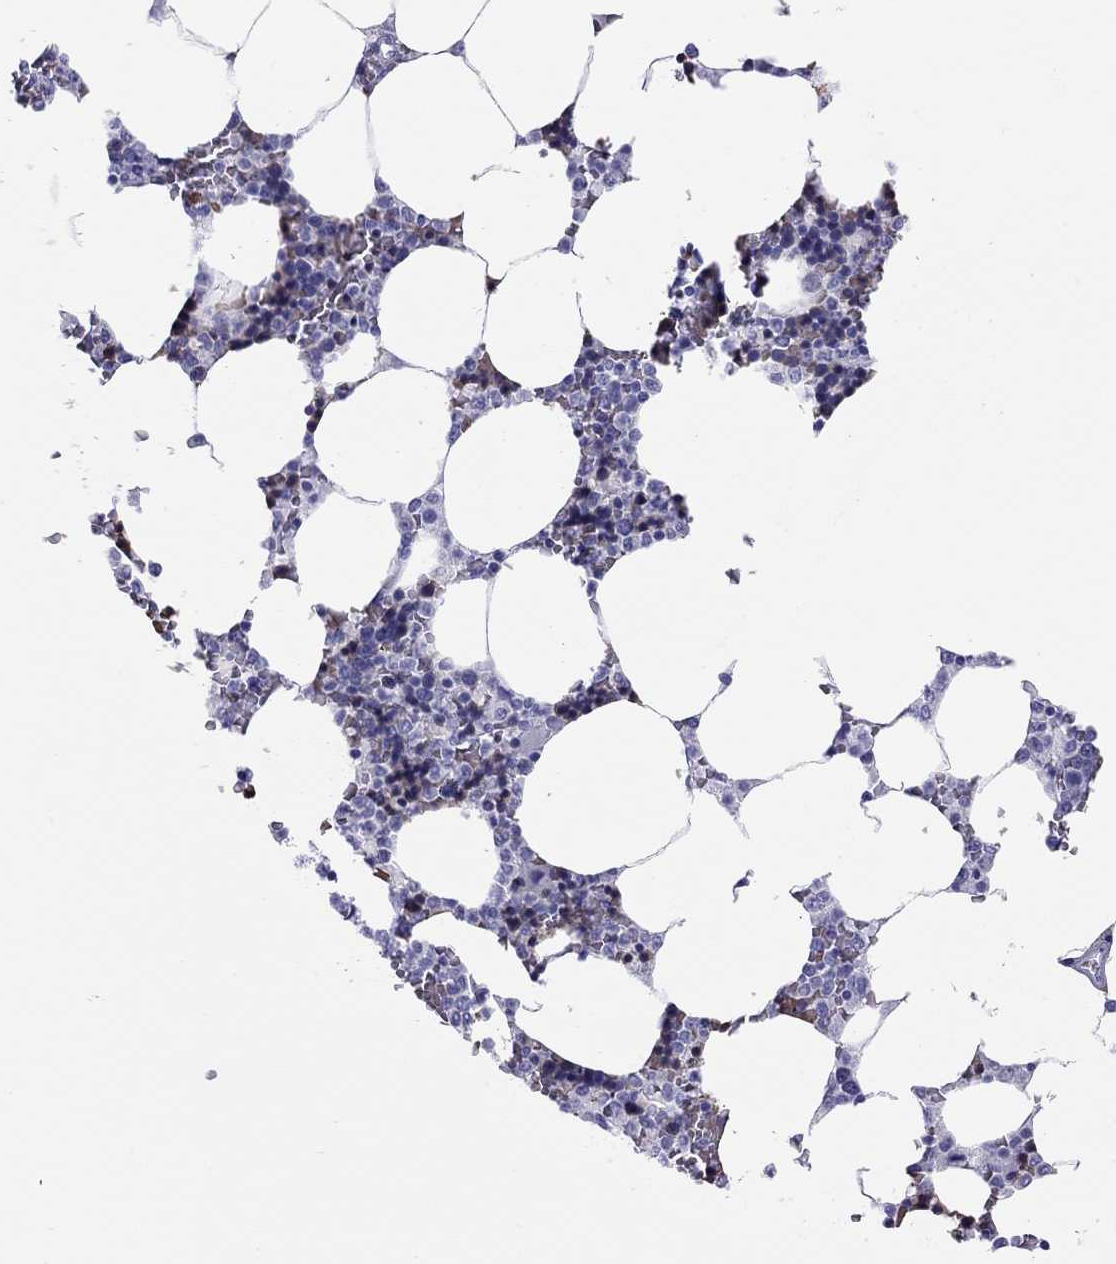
{"staining": {"intensity": "negative", "quantity": "none", "location": "none"}, "tissue": "bone marrow", "cell_type": "Hematopoietic cells", "image_type": "normal", "snomed": [{"axis": "morphology", "description": "Normal tissue, NOS"}, {"axis": "topography", "description": "Bone marrow"}], "caption": "Immunohistochemistry (IHC) photomicrograph of unremarkable bone marrow stained for a protein (brown), which displays no staining in hematopoietic cells. Brightfield microscopy of IHC stained with DAB (3,3'-diaminobenzidine) (brown) and hematoxylin (blue), captured at high magnification.", "gene": "PTPRN", "patient": {"sex": "male", "age": 63}}